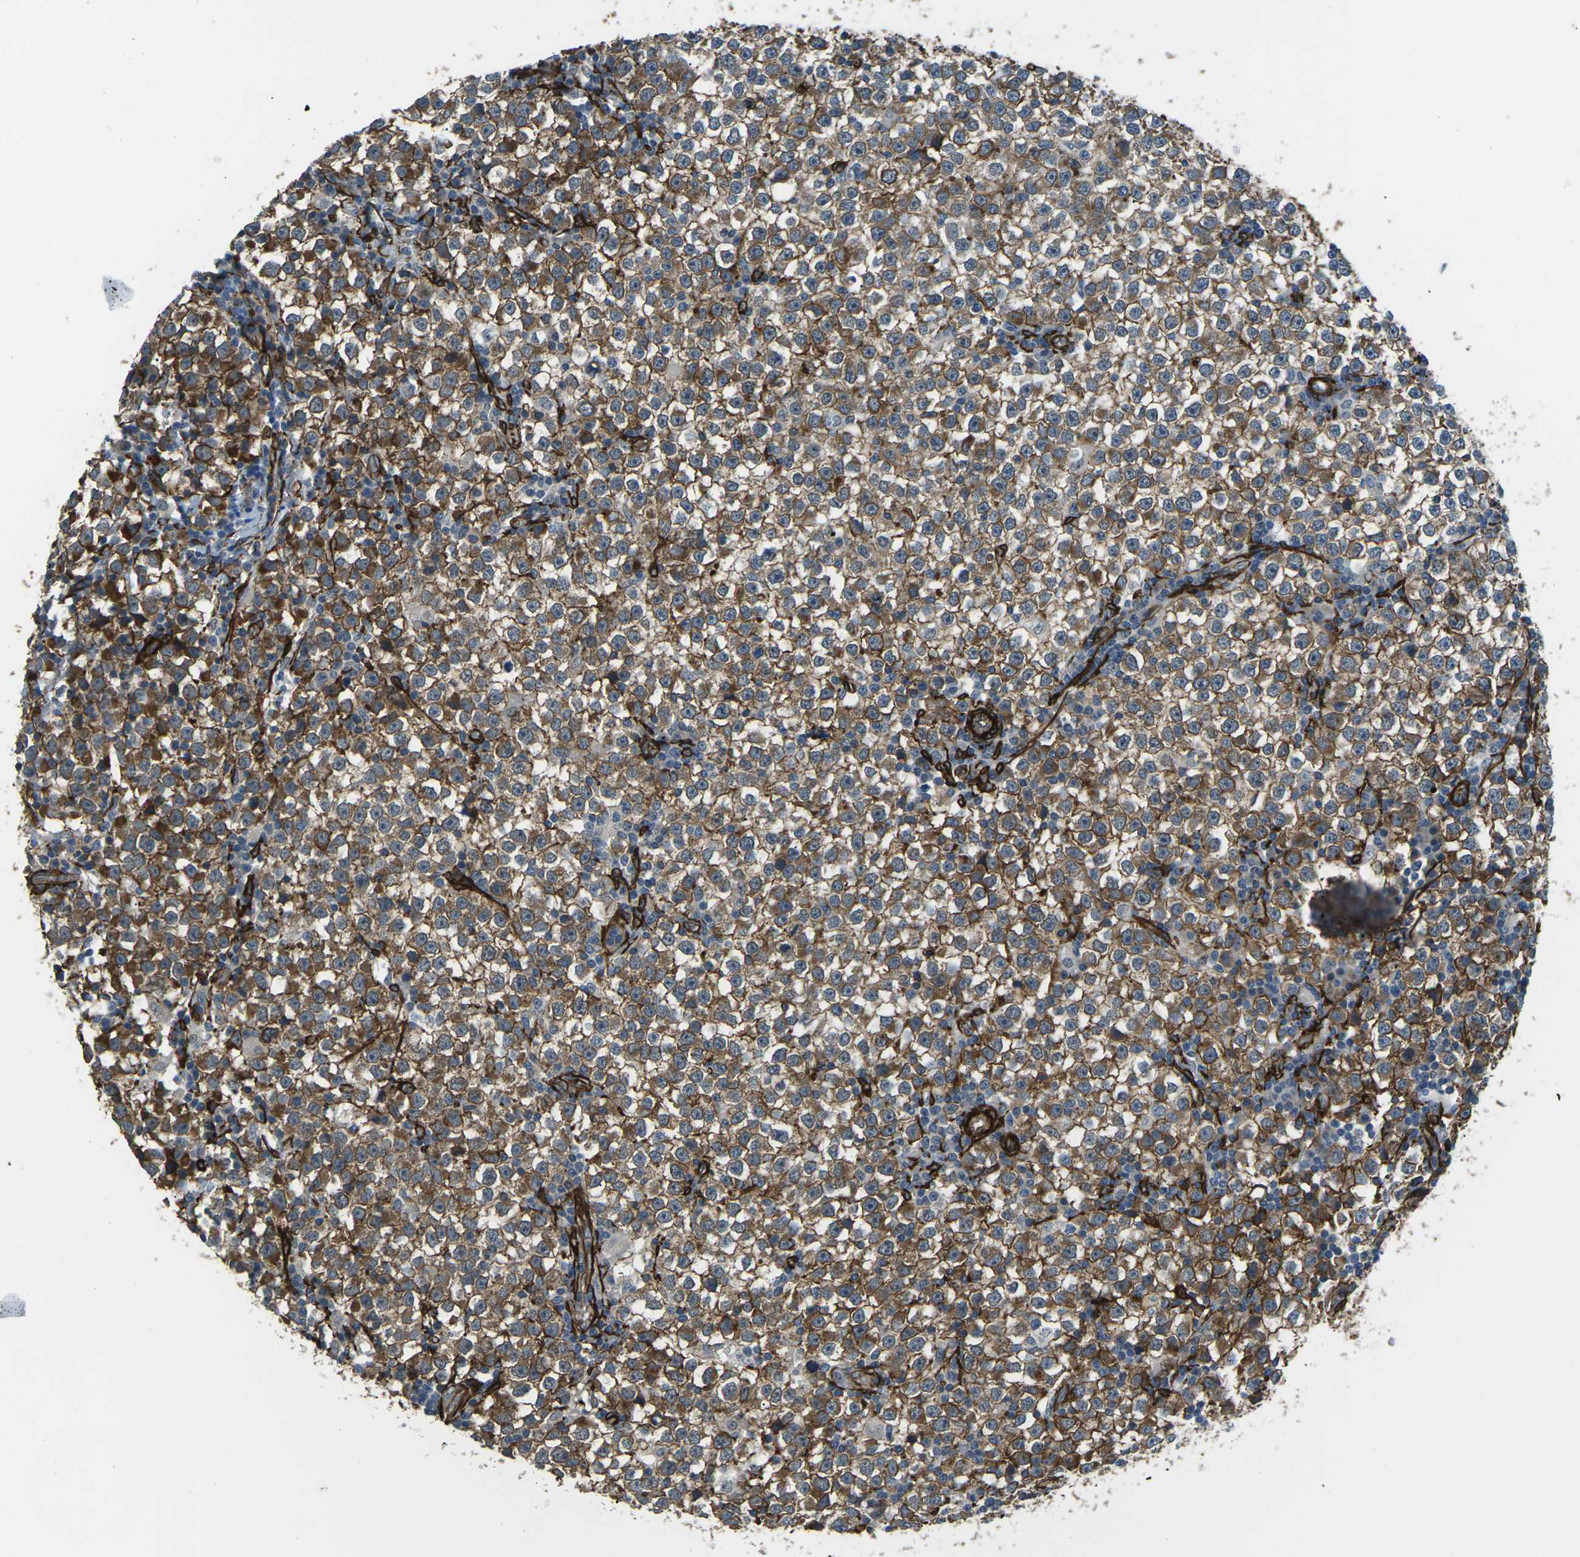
{"staining": {"intensity": "moderate", "quantity": ">75%", "location": "cytoplasmic/membranous"}, "tissue": "testis cancer", "cell_type": "Tumor cells", "image_type": "cancer", "snomed": [{"axis": "morphology", "description": "Seminoma, NOS"}, {"axis": "topography", "description": "Testis"}], "caption": "Immunohistochemical staining of seminoma (testis) shows medium levels of moderate cytoplasmic/membranous protein expression in about >75% of tumor cells.", "gene": "GRAMD1C", "patient": {"sex": "male", "age": 65}}